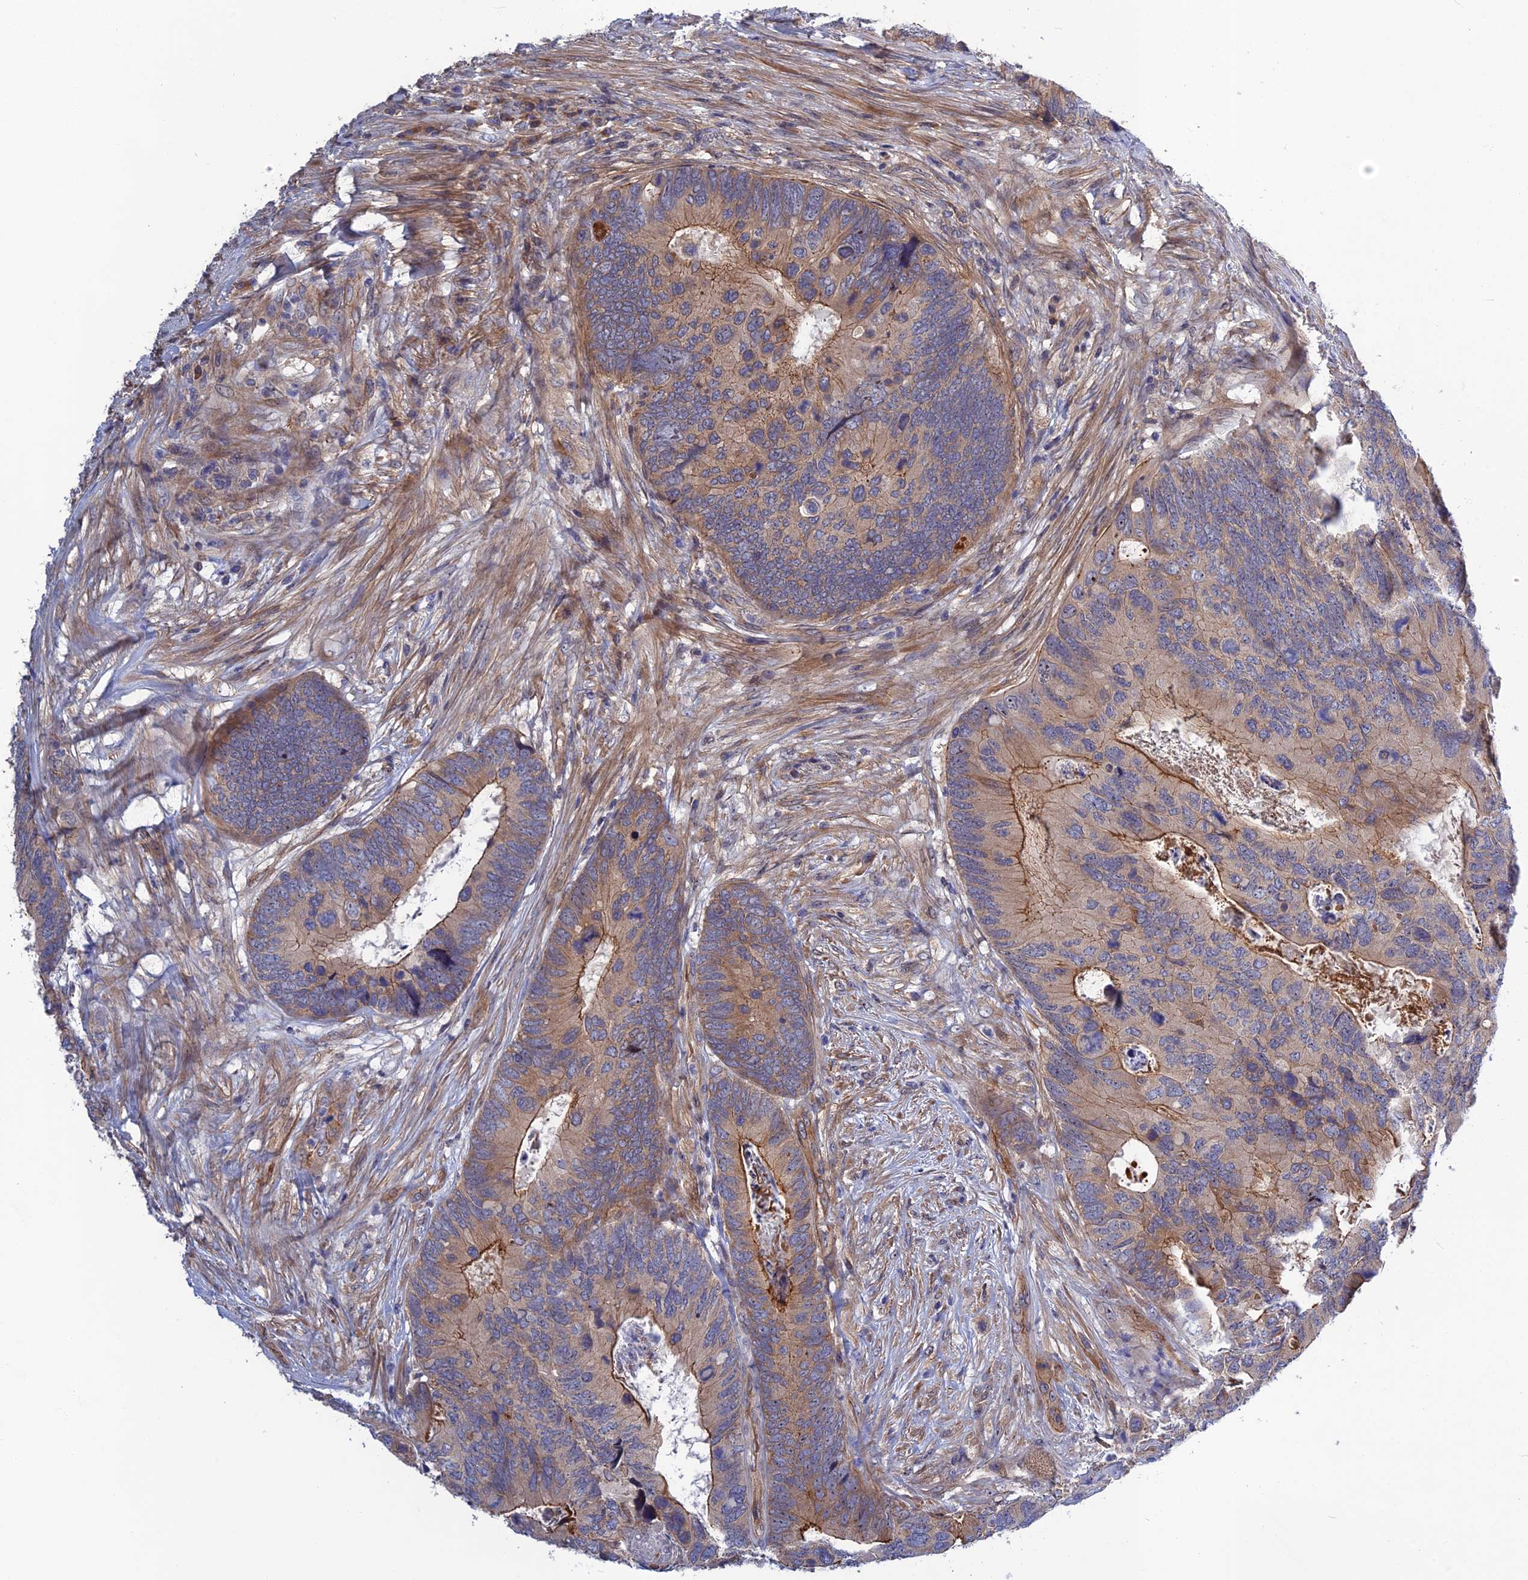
{"staining": {"intensity": "weak", "quantity": "25%-75%", "location": "cytoplasmic/membranous"}, "tissue": "colorectal cancer", "cell_type": "Tumor cells", "image_type": "cancer", "snomed": [{"axis": "morphology", "description": "Adenocarcinoma, NOS"}, {"axis": "topography", "description": "Colon"}], "caption": "Immunohistochemical staining of human colorectal cancer displays weak cytoplasmic/membranous protein staining in approximately 25%-75% of tumor cells.", "gene": "CRACD", "patient": {"sex": "female", "age": 67}}